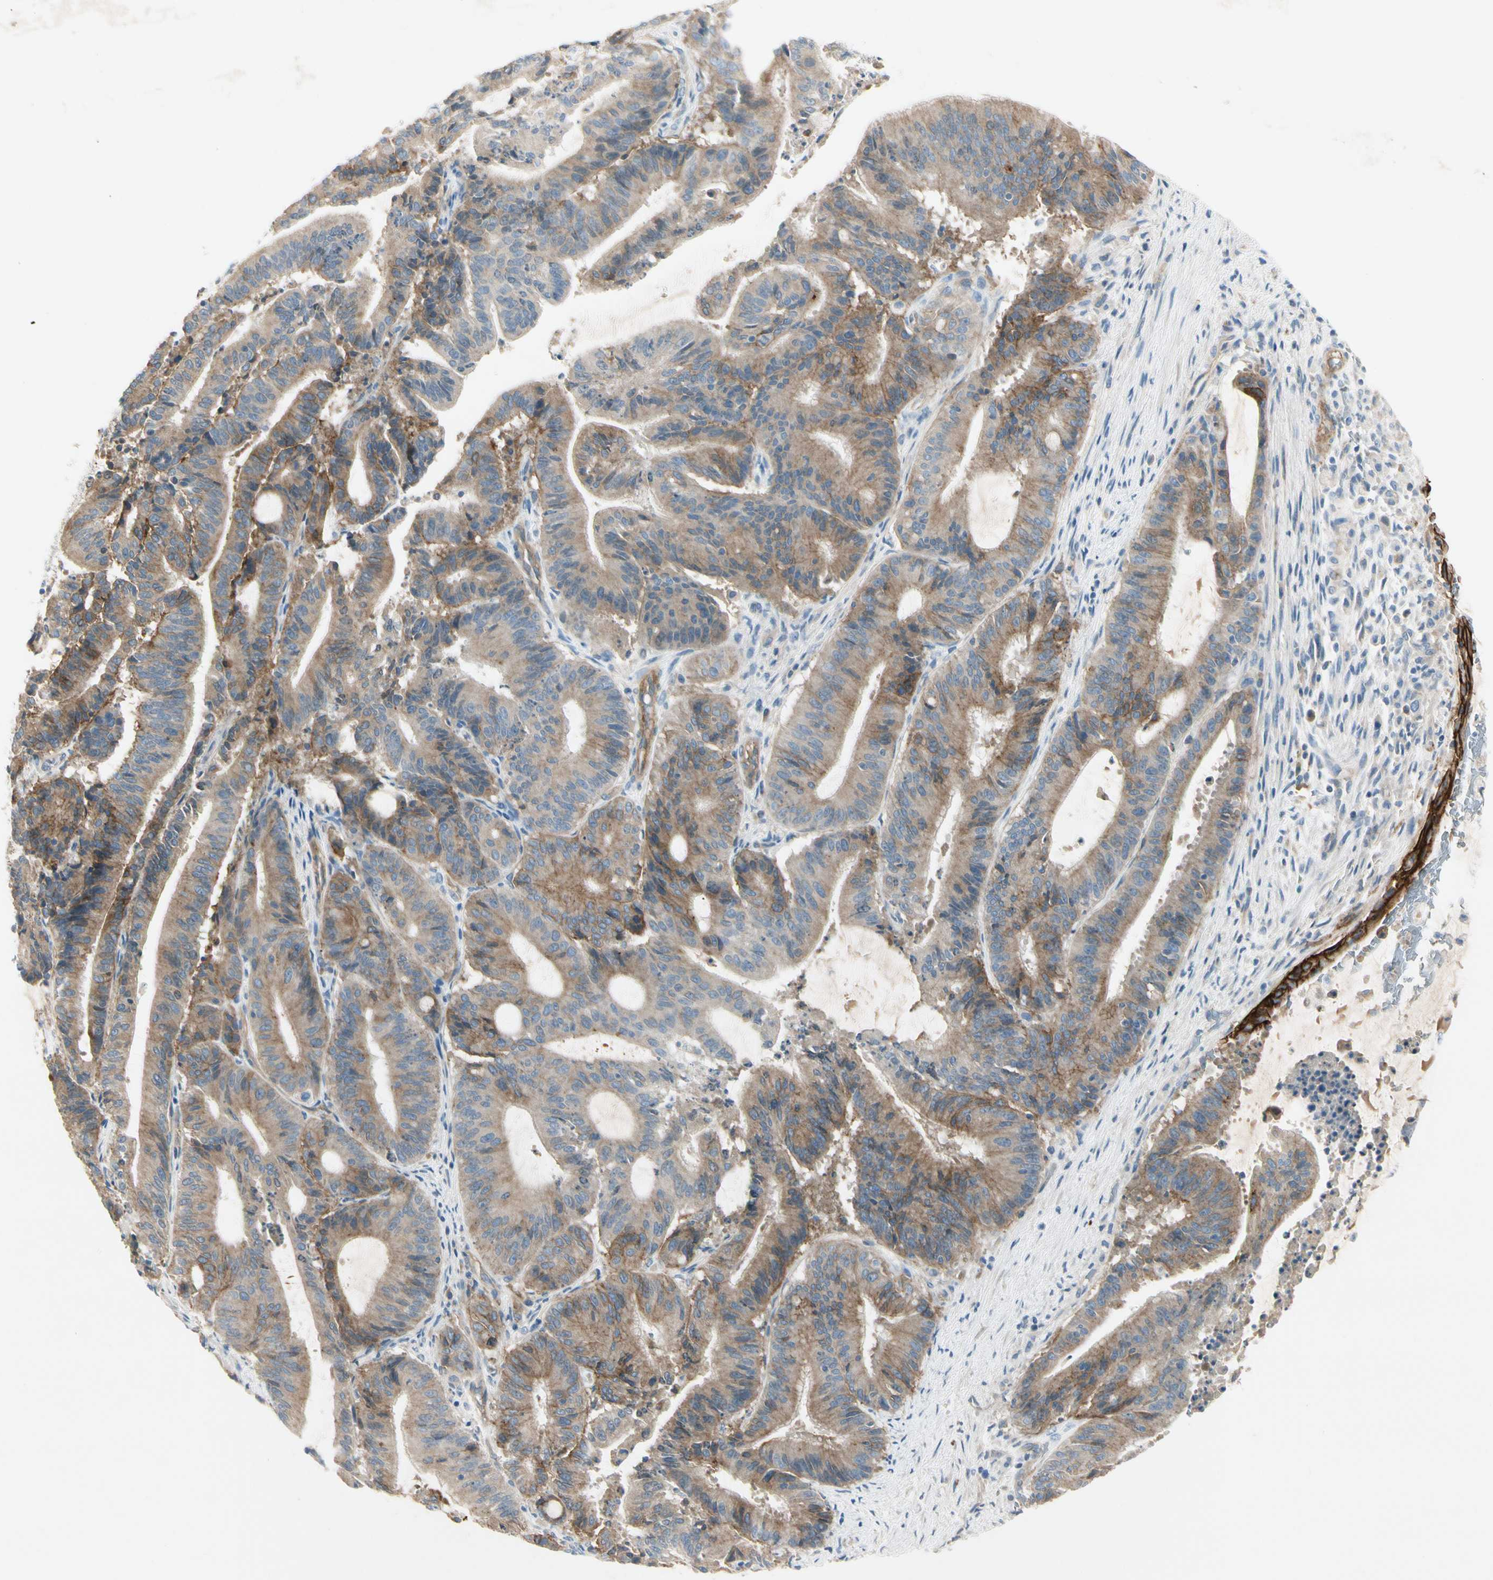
{"staining": {"intensity": "moderate", "quantity": ">75%", "location": "cytoplasmic/membranous"}, "tissue": "liver cancer", "cell_type": "Tumor cells", "image_type": "cancer", "snomed": [{"axis": "morphology", "description": "Cholangiocarcinoma"}, {"axis": "topography", "description": "Liver"}], "caption": "Immunohistochemistry (IHC) histopathology image of neoplastic tissue: human liver cancer (cholangiocarcinoma) stained using immunohistochemistry demonstrates medium levels of moderate protein expression localized specifically in the cytoplasmic/membranous of tumor cells, appearing as a cytoplasmic/membranous brown color.", "gene": "ITGA3", "patient": {"sex": "female", "age": 73}}